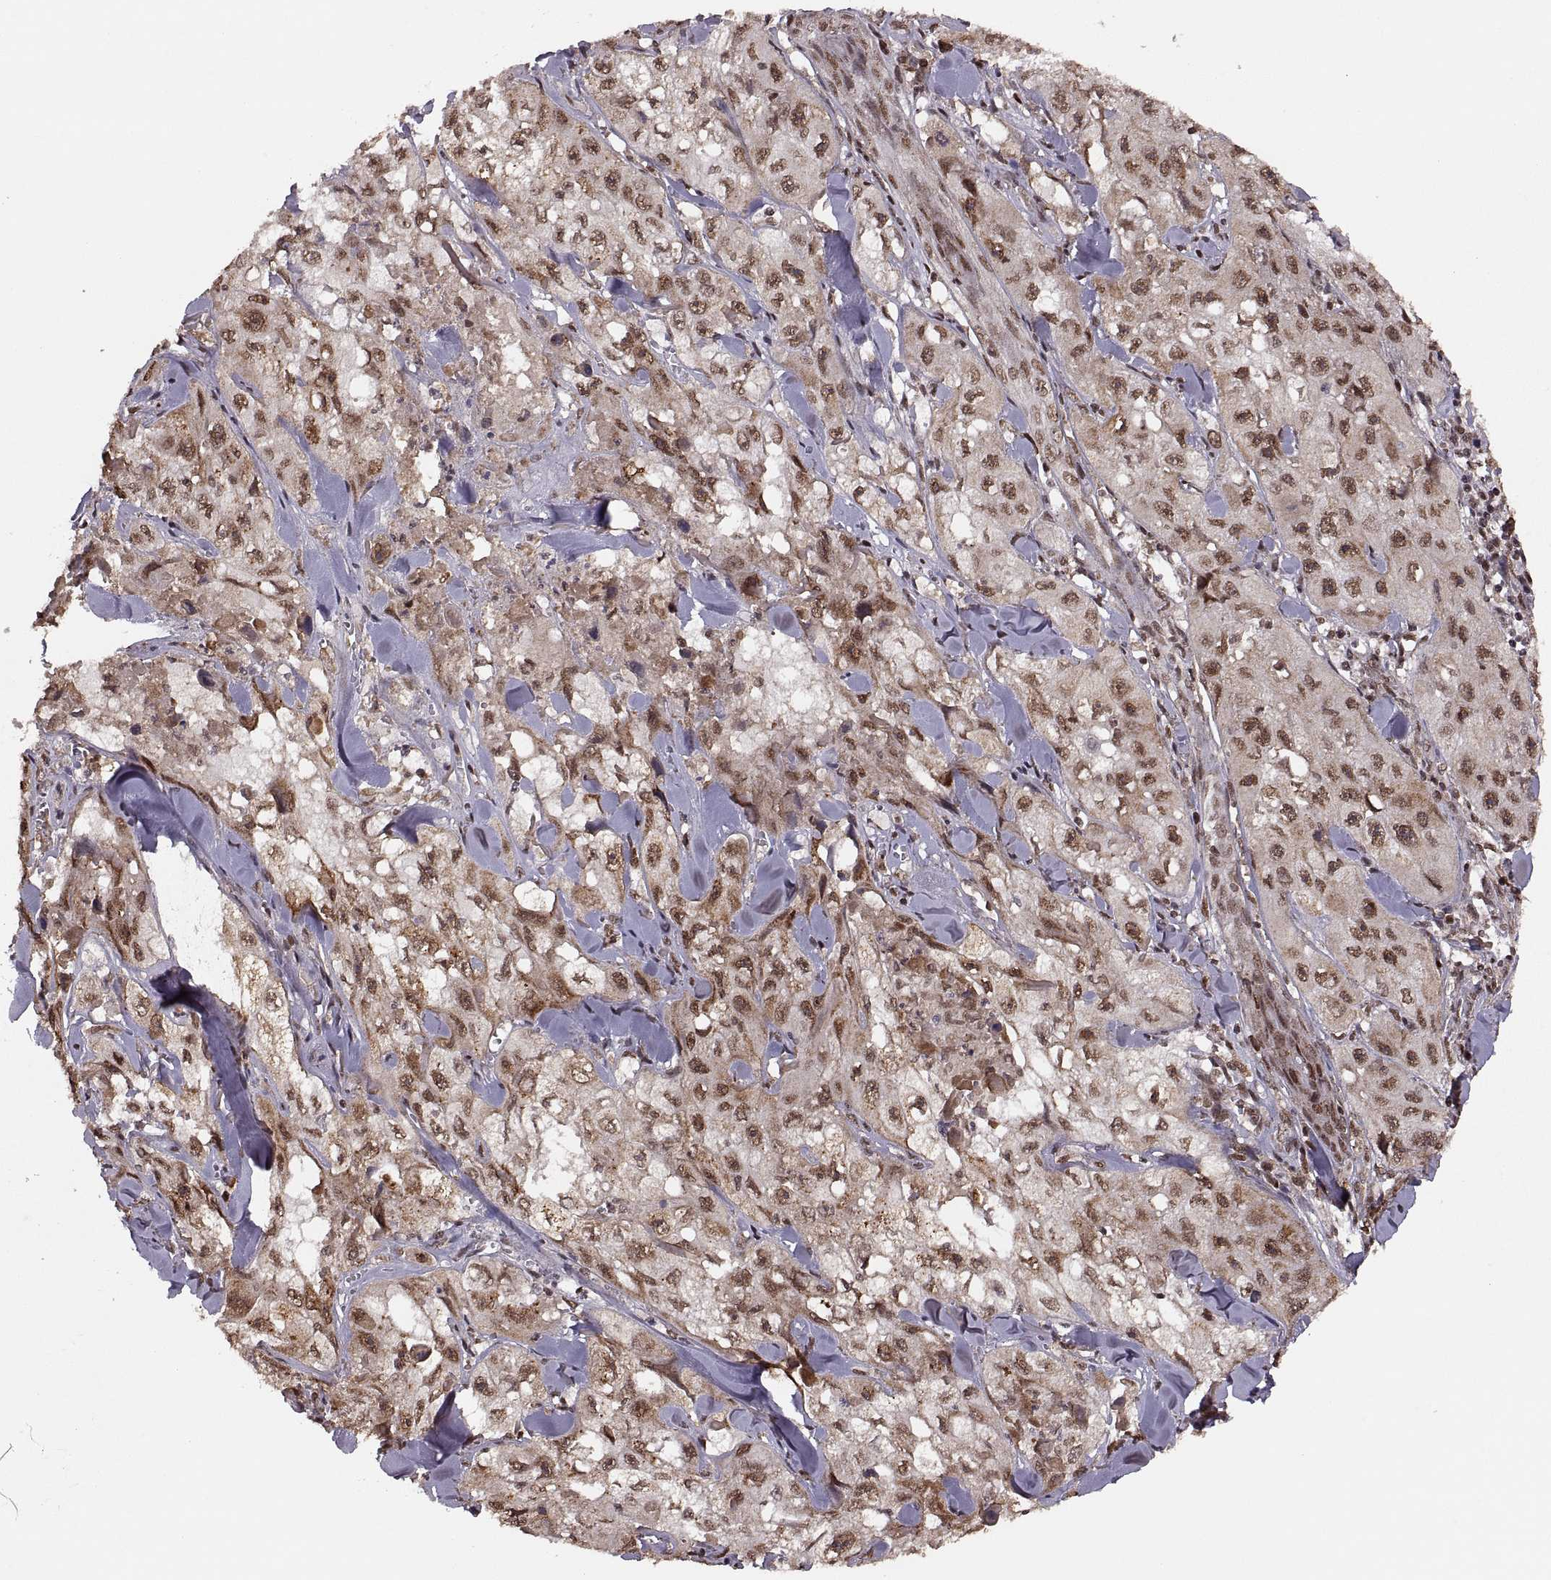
{"staining": {"intensity": "moderate", "quantity": ">75%", "location": "nuclear"}, "tissue": "skin cancer", "cell_type": "Tumor cells", "image_type": "cancer", "snomed": [{"axis": "morphology", "description": "Squamous cell carcinoma, NOS"}, {"axis": "topography", "description": "Skin"}, {"axis": "topography", "description": "Subcutis"}], "caption": "The immunohistochemical stain shows moderate nuclear expression in tumor cells of skin cancer (squamous cell carcinoma) tissue. Immunohistochemistry stains the protein in brown and the nuclei are stained blue.", "gene": "RFT1", "patient": {"sex": "male", "age": 73}}